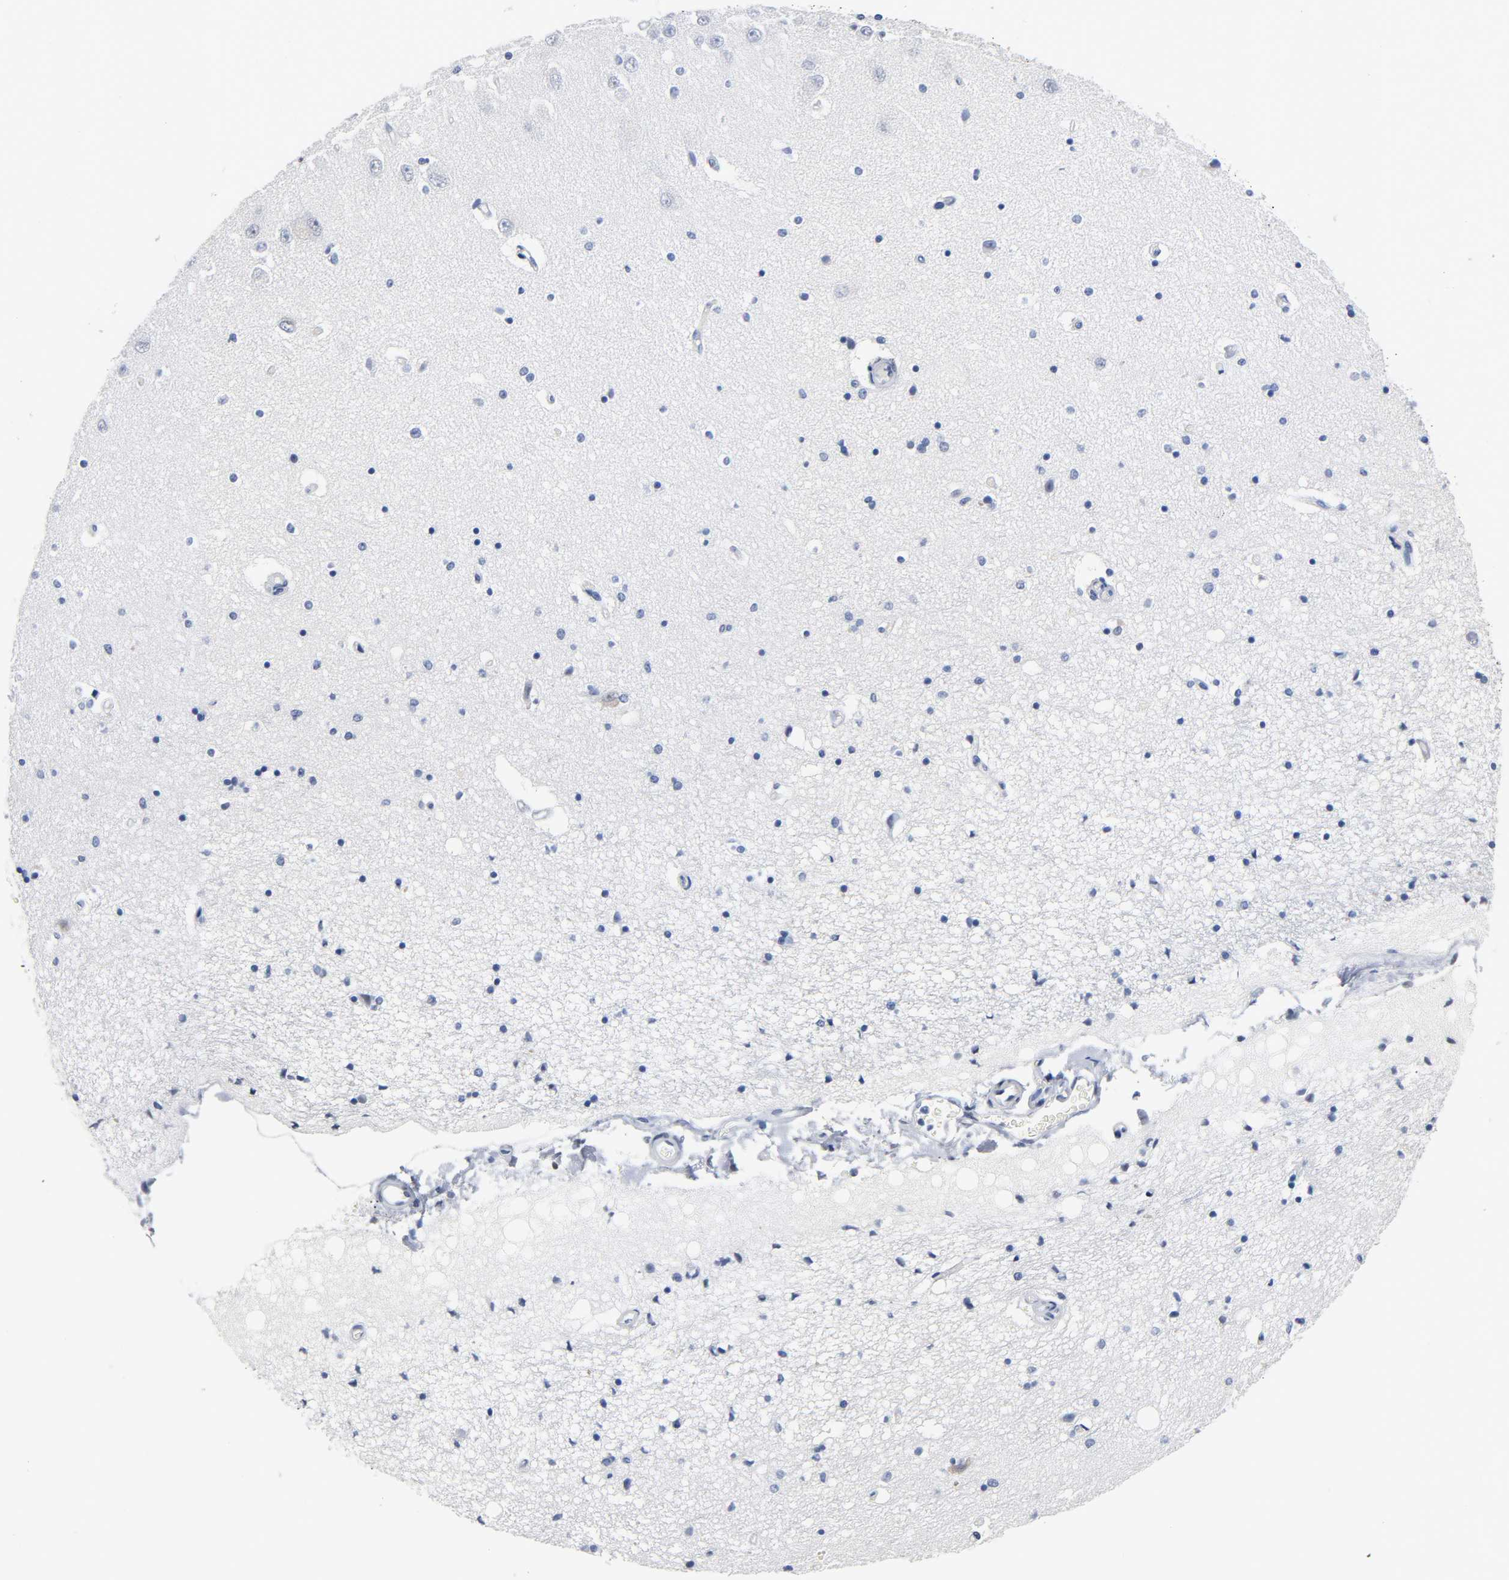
{"staining": {"intensity": "negative", "quantity": "none", "location": "none"}, "tissue": "hippocampus", "cell_type": "Glial cells", "image_type": "normal", "snomed": [{"axis": "morphology", "description": "Normal tissue, NOS"}, {"axis": "topography", "description": "Hippocampus"}], "caption": "Unremarkable hippocampus was stained to show a protein in brown. There is no significant staining in glial cells.", "gene": "NAB2", "patient": {"sex": "female", "age": 54}}